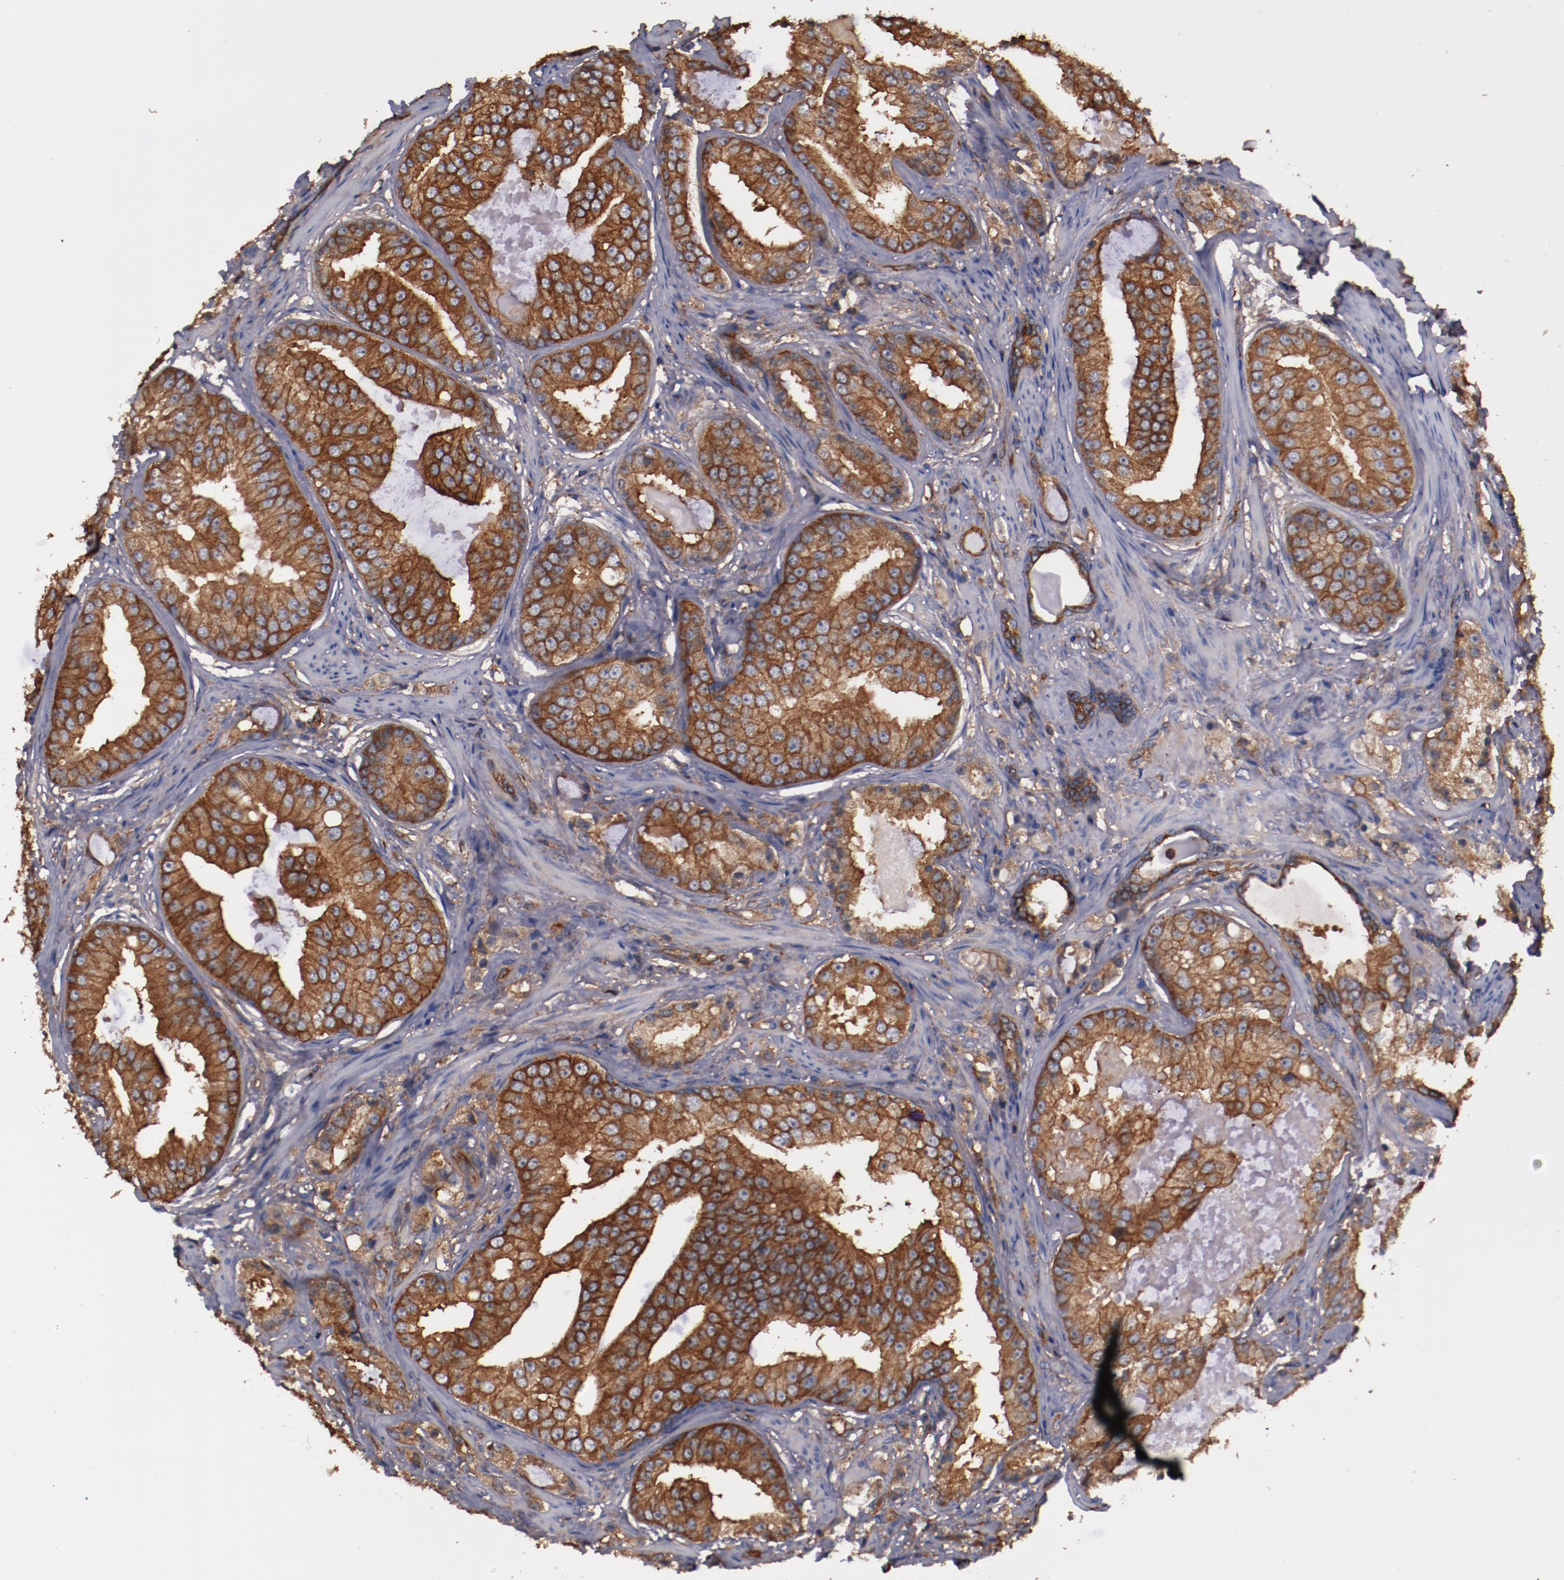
{"staining": {"intensity": "strong", "quantity": ">75%", "location": "cytoplasmic/membranous"}, "tissue": "prostate cancer", "cell_type": "Tumor cells", "image_type": "cancer", "snomed": [{"axis": "morphology", "description": "Adenocarcinoma, High grade"}, {"axis": "topography", "description": "Prostate"}], "caption": "Brown immunohistochemical staining in prostate cancer (high-grade adenocarcinoma) shows strong cytoplasmic/membranous positivity in about >75% of tumor cells.", "gene": "TMOD3", "patient": {"sex": "male", "age": 68}}